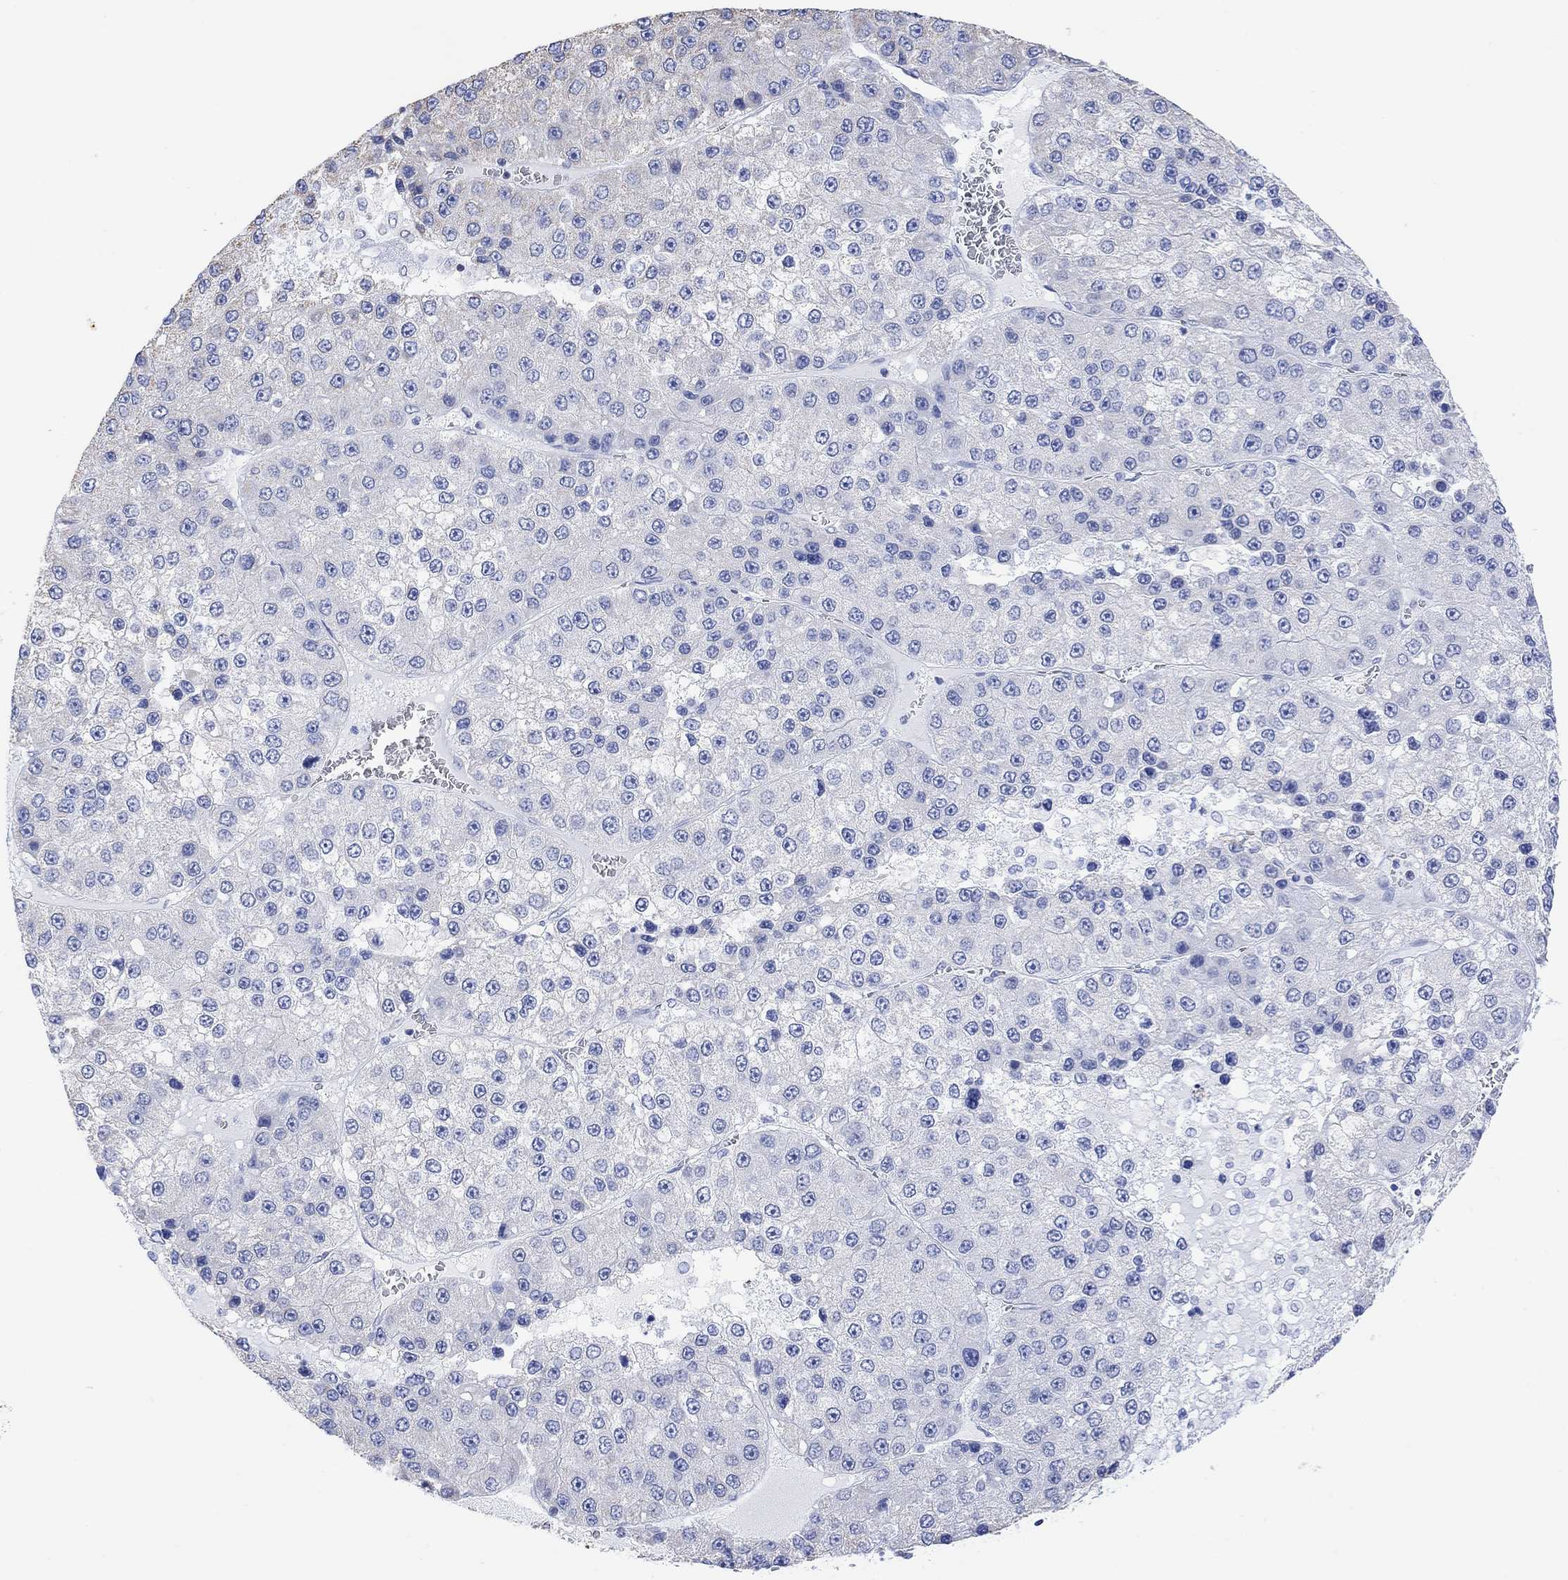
{"staining": {"intensity": "negative", "quantity": "none", "location": "none"}, "tissue": "liver cancer", "cell_type": "Tumor cells", "image_type": "cancer", "snomed": [{"axis": "morphology", "description": "Carcinoma, Hepatocellular, NOS"}, {"axis": "topography", "description": "Liver"}], "caption": "Micrograph shows no significant protein staining in tumor cells of liver hepatocellular carcinoma. (DAB (3,3'-diaminobenzidine) IHC, high magnification).", "gene": "SYT12", "patient": {"sex": "female", "age": 73}}